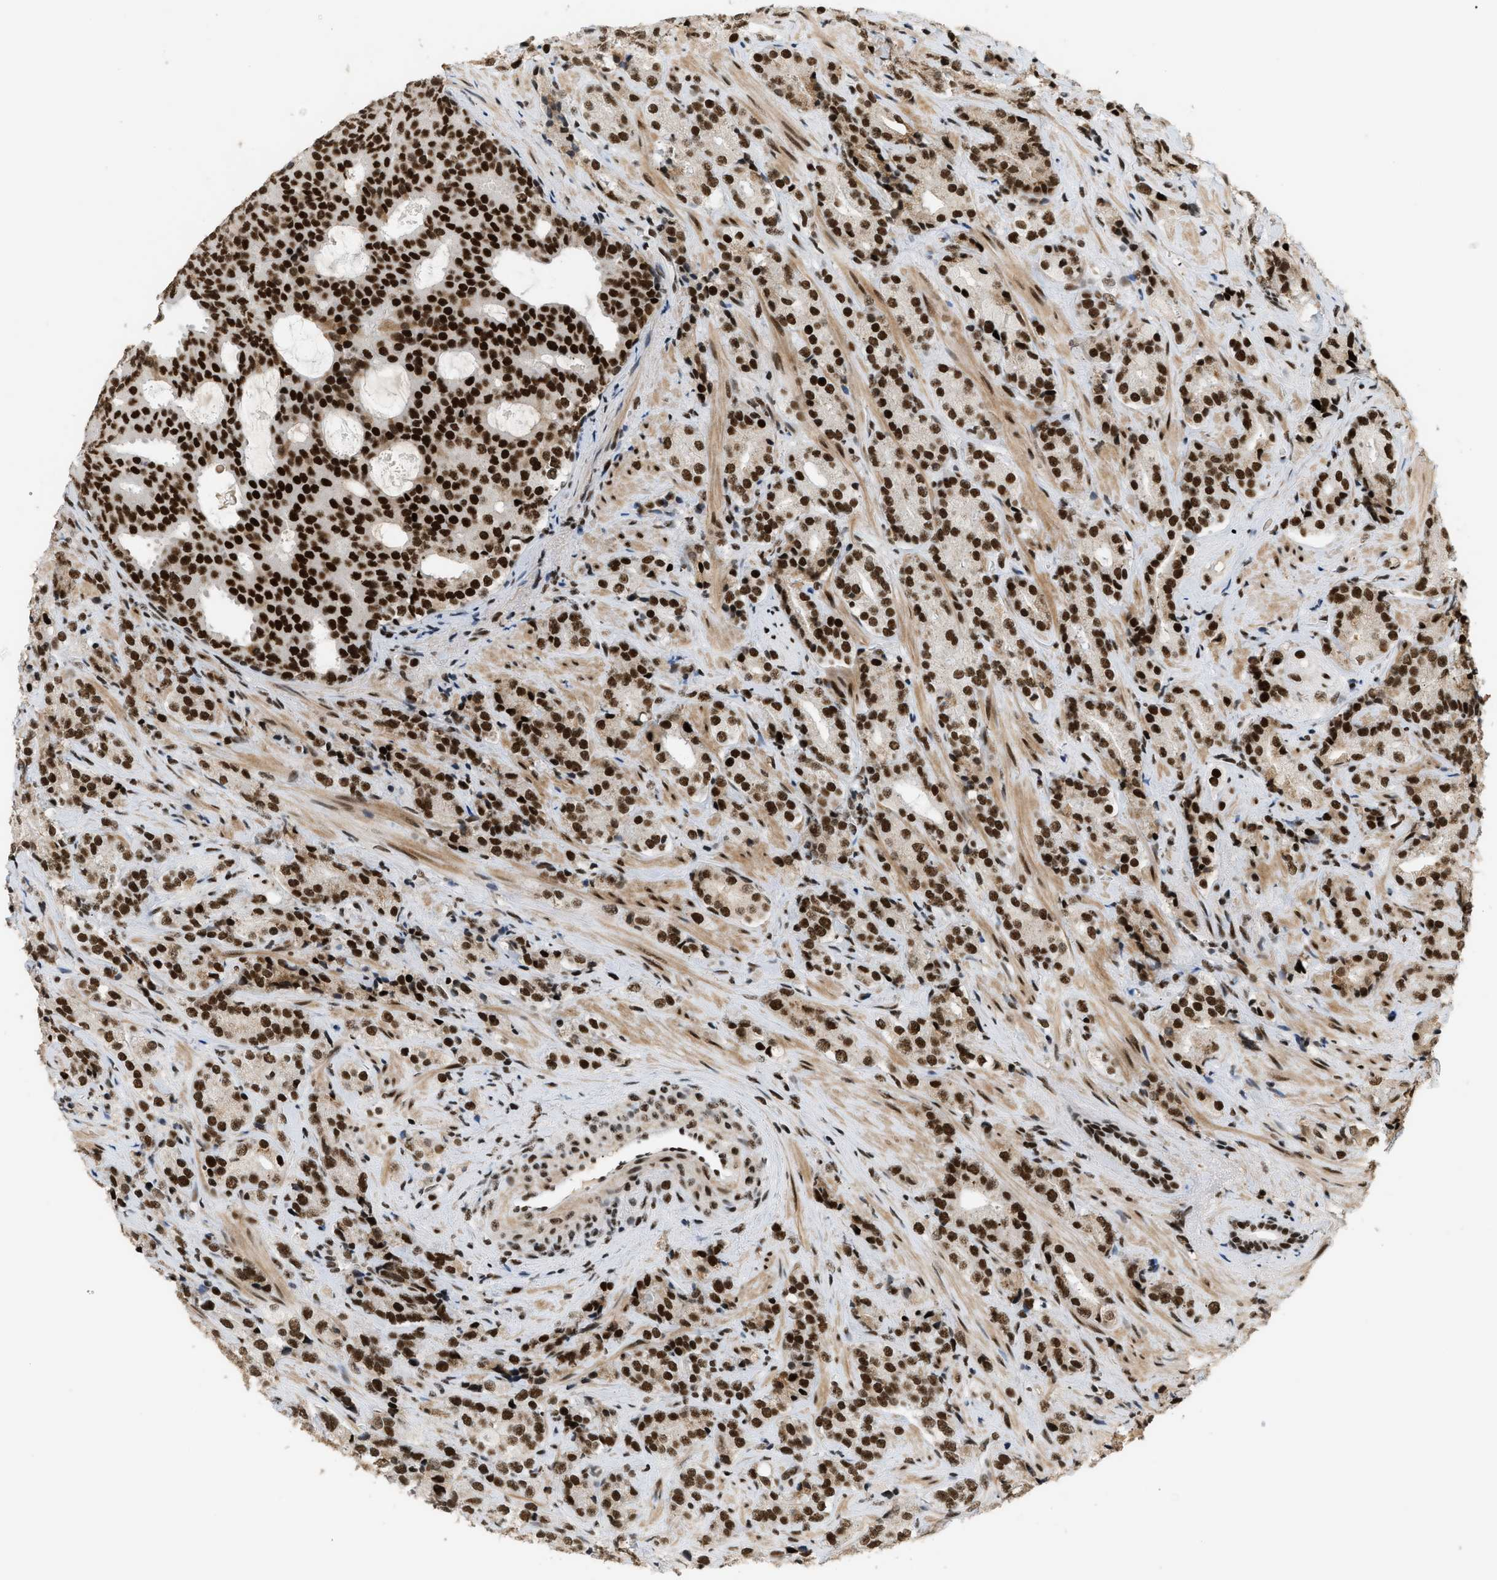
{"staining": {"intensity": "strong", "quantity": ">75%", "location": "nuclear"}, "tissue": "prostate cancer", "cell_type": "Tumor cells", "image_type": "cancer", "snomed": [{"axis": "morphology", "description": "Adenocarcinoma, High grade"}, {"axis": "topography", "description": "Prostate"}], "caption": "This is a micrograph of immunohistochemistry staining of prostate cancer (high-grade adenocarcinoma), which shows strong positivity in the nuclear of tumor cells.", "gene": "SMARCB1", "patient": {"sex": "male", "age": 71}}